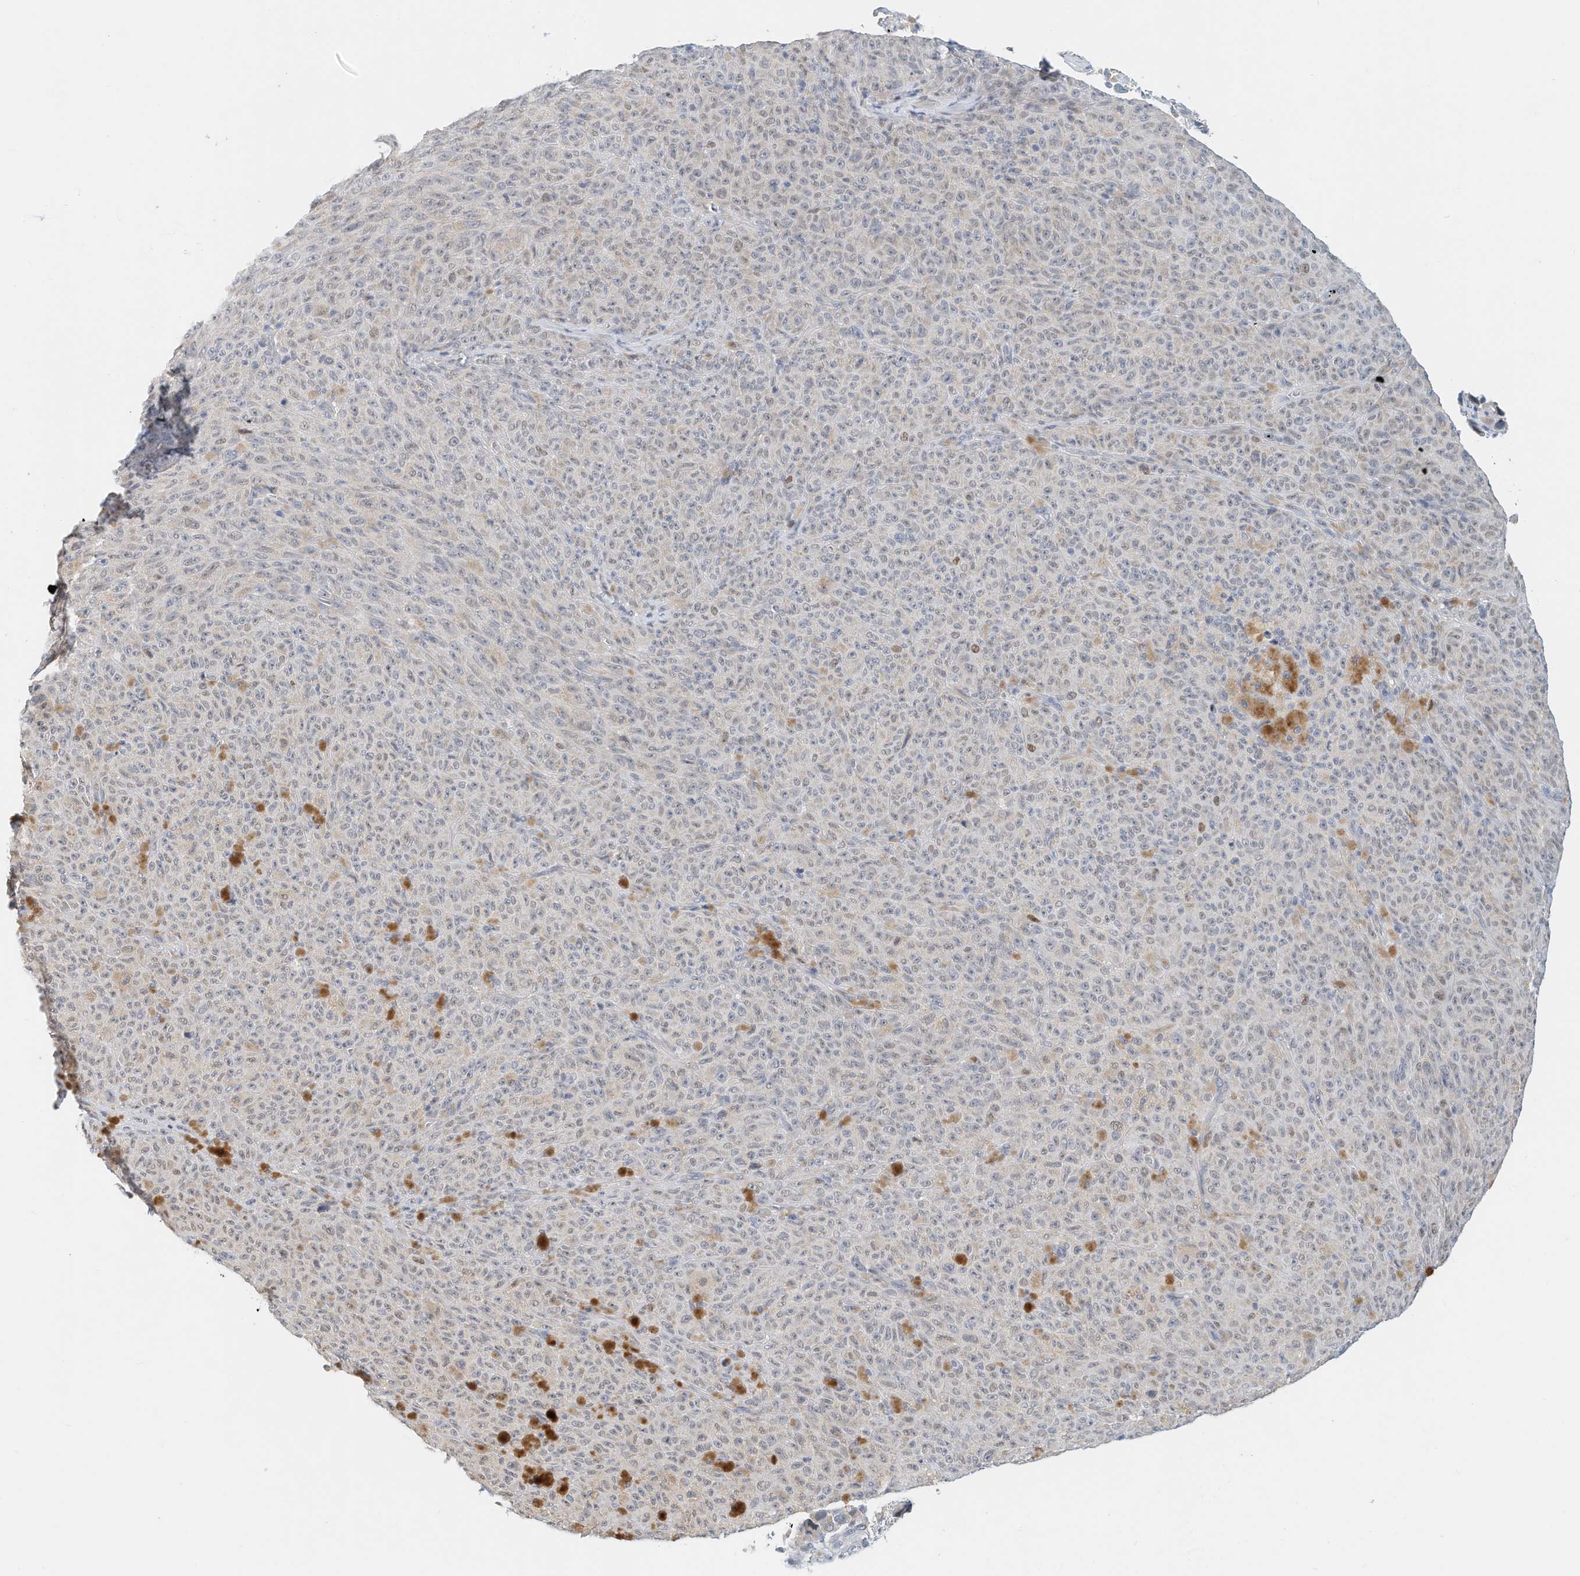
{"staining": {"intensity": "negative", "quantity": "none", "location": "none"}, "tissue": "melanoma", "cell_type": "Tumor cells", "image_type": "cancer", "snomed": [{"axis": "morphology", "description": "Malignant melanoma, NOS"}, {"axis": "topography", "description": "Skin"}], "caption": "Protein analysis of malignant melanoma exhibits no significant positivity in tumor cells. (DAB immunohistochemistry (IHC) with hematoxylin counter stain).", "gene": "ARHGAP28", "patient": {"sex": "female", "age": 82}}